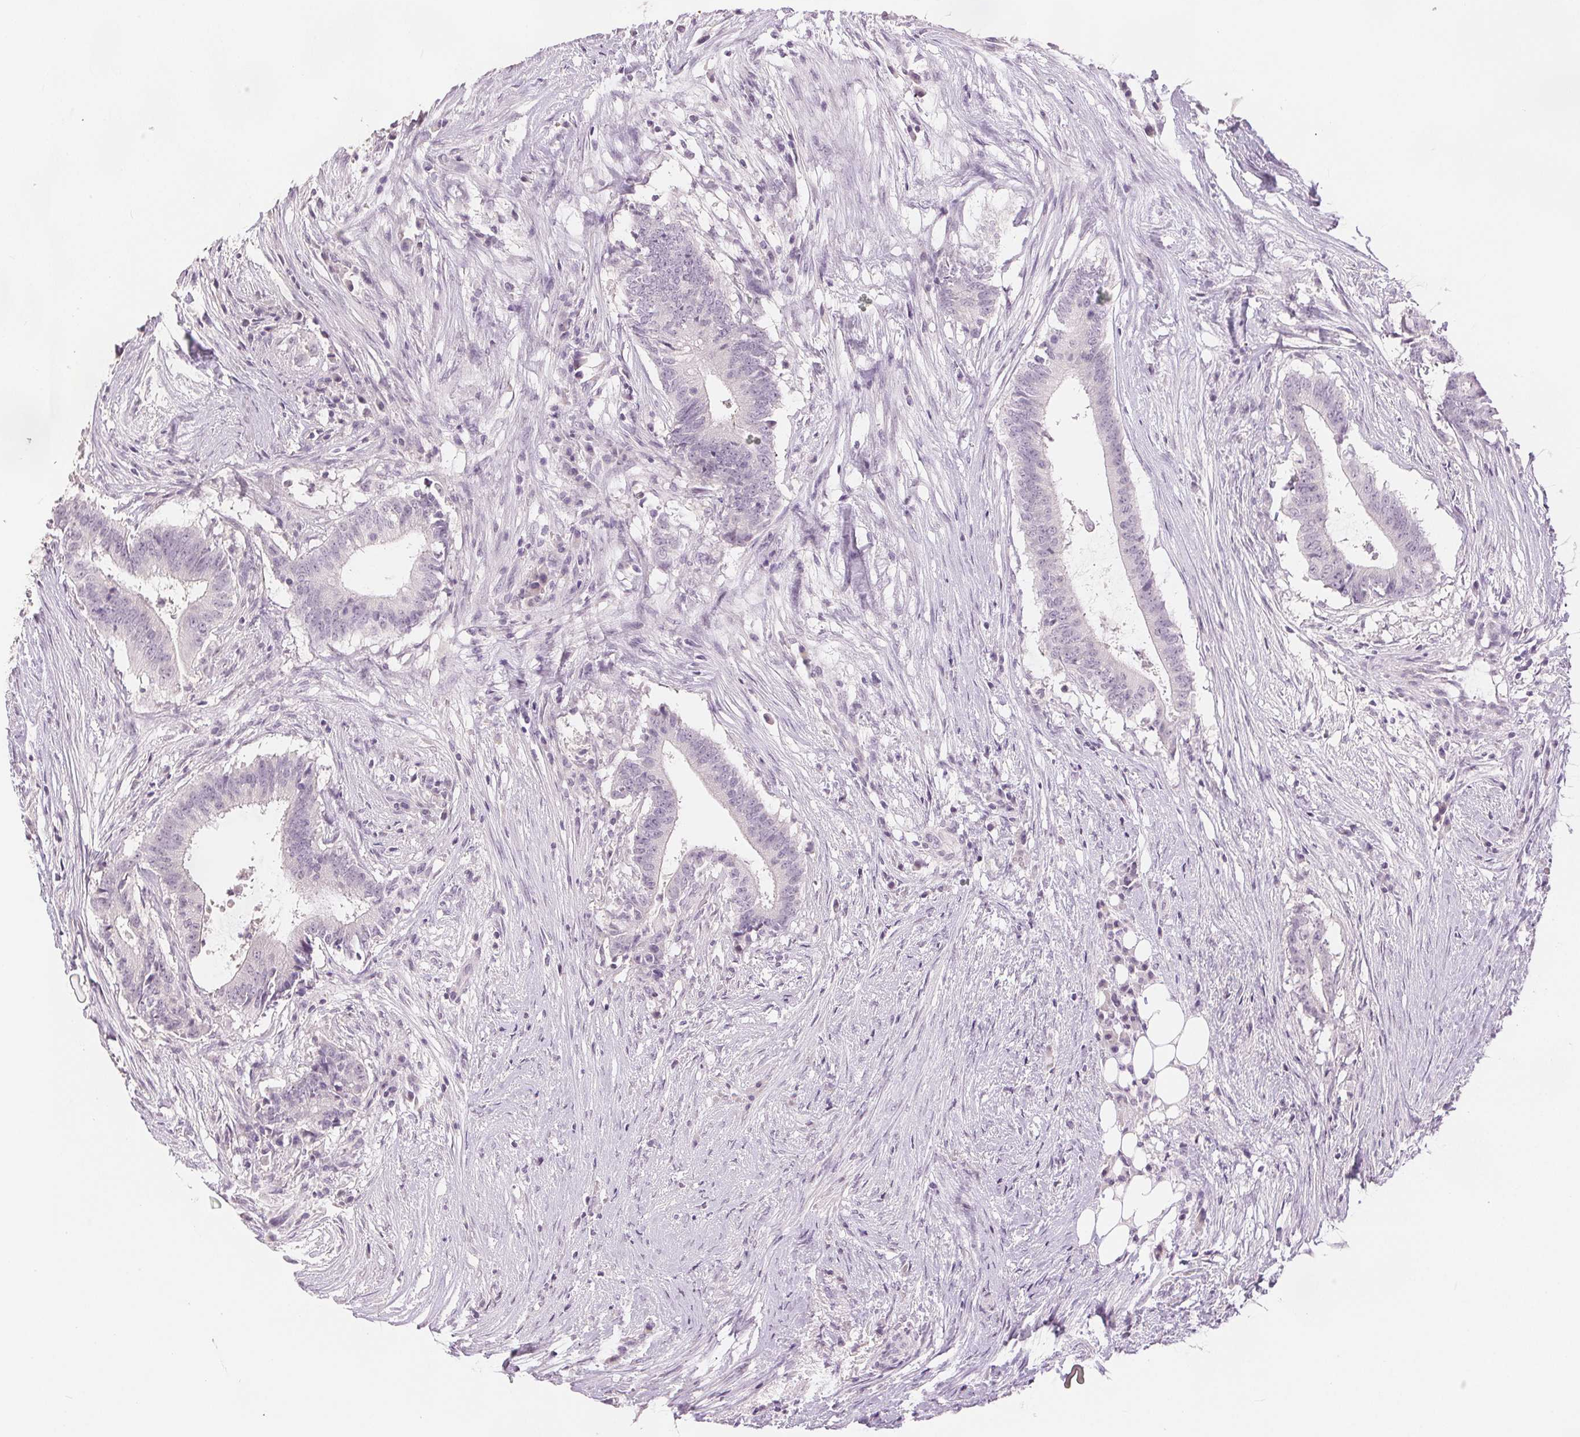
{"staining": {"intensity": "negative", "quantity": "none", "location": "none"}, "tissue": "colorectal cancer", "cell_type": "Tumor cells", "image_type": "cancer", "snomed": [{"axis": "morphology", "description": "Adenocarcinoma, NOS"}, {"axis": "topography", "description": "Colon"}], "caption": "Photomicrograph shows no protein positivity in tumor cells of colorectal cancer (adenocarcinoma) tissue.", "gene": "SLC27A5", "patient": {"sex": "female", "age": 43}}